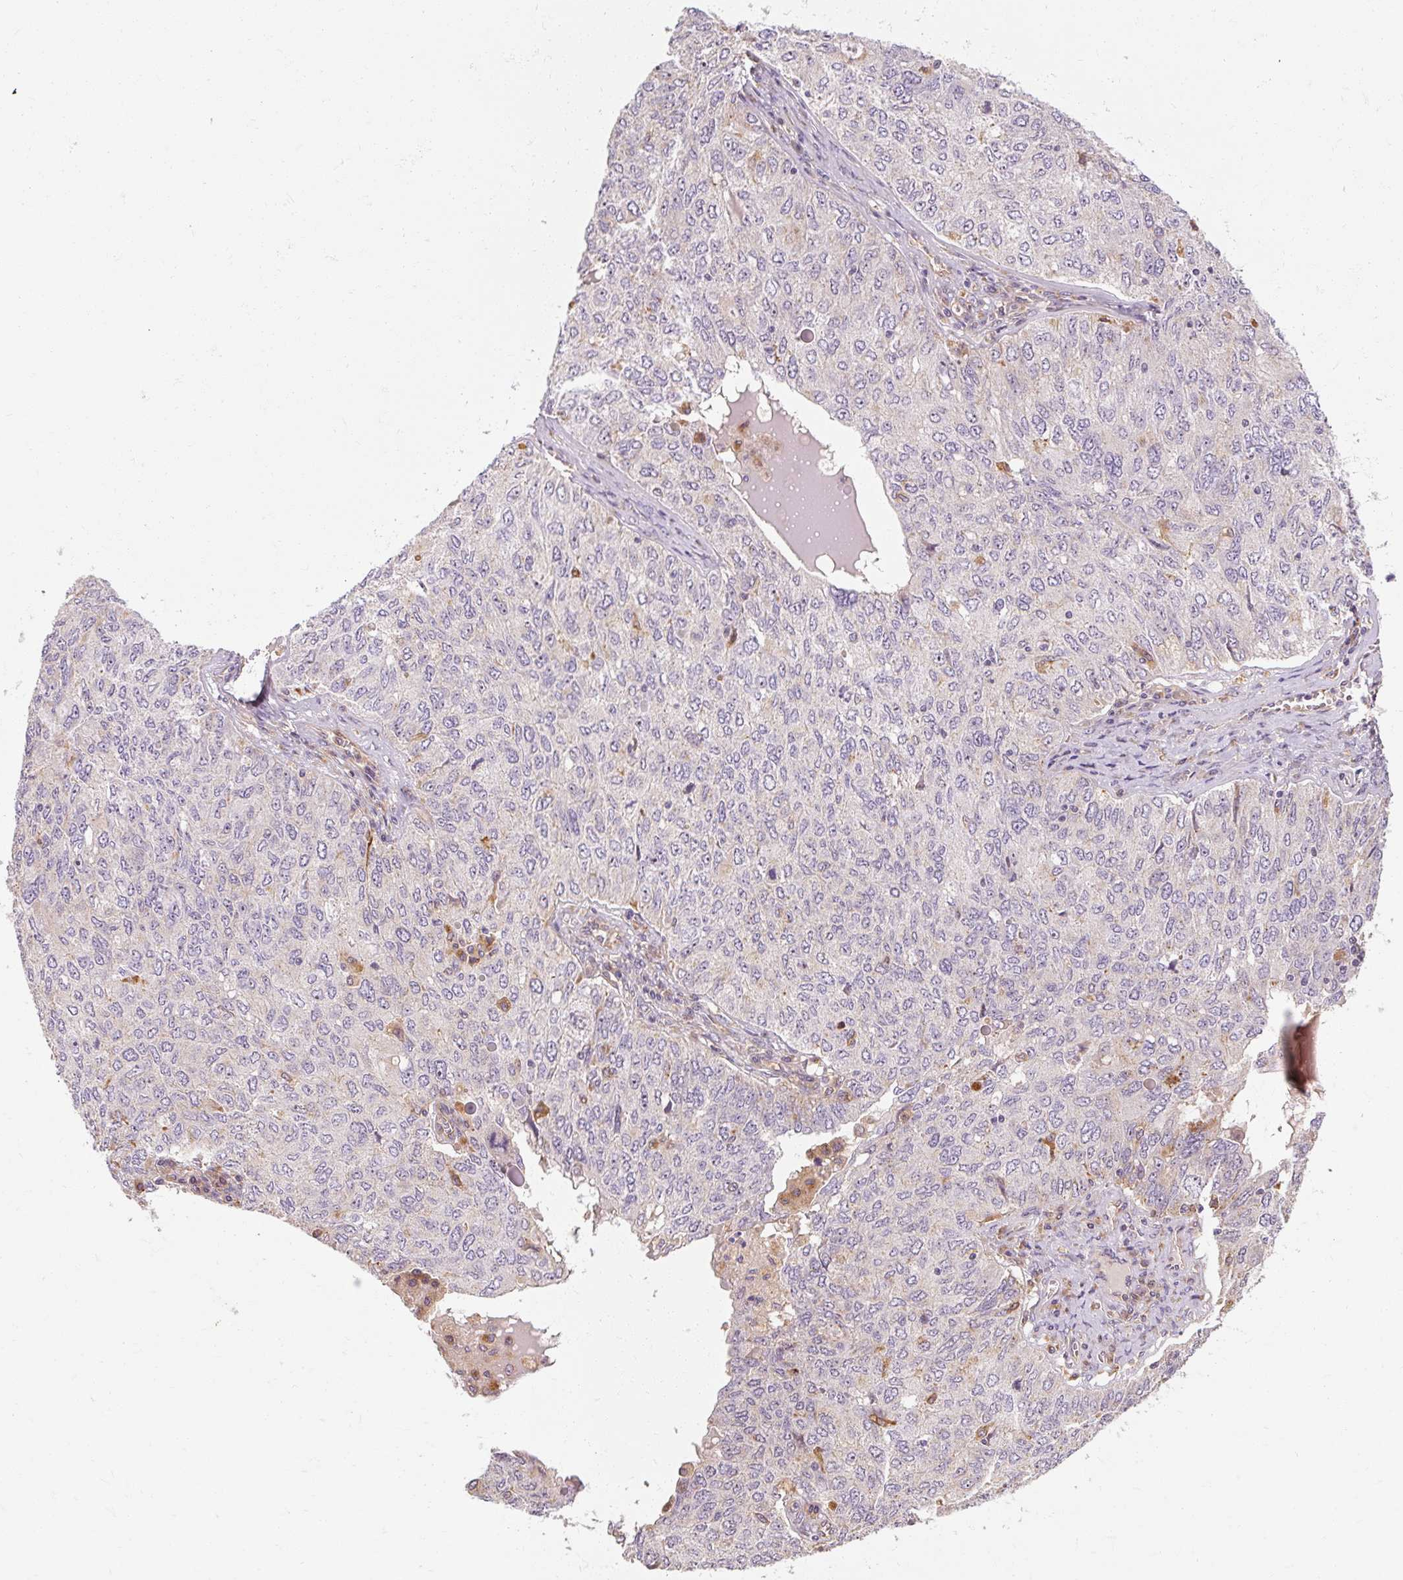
{"staining": {"intensity": "negative", "quantity": "none", "location": "none"}, "tissue": "ovarian cancer", "cell_type": "Tumor cells", "image_type": "cancer", "snomed": [{"axis": "morphology", "description": "Carcinoma, endometroid"}, {"axis": "topography", "description": "Ovary"}], "caption": "An image of ovarian cancer (endometroid carcinoma) stained for a protein reveals no brown staining in tumor cells.", "gene": "TBC1D4", "patient": {"sex": "female", "age": 62}}